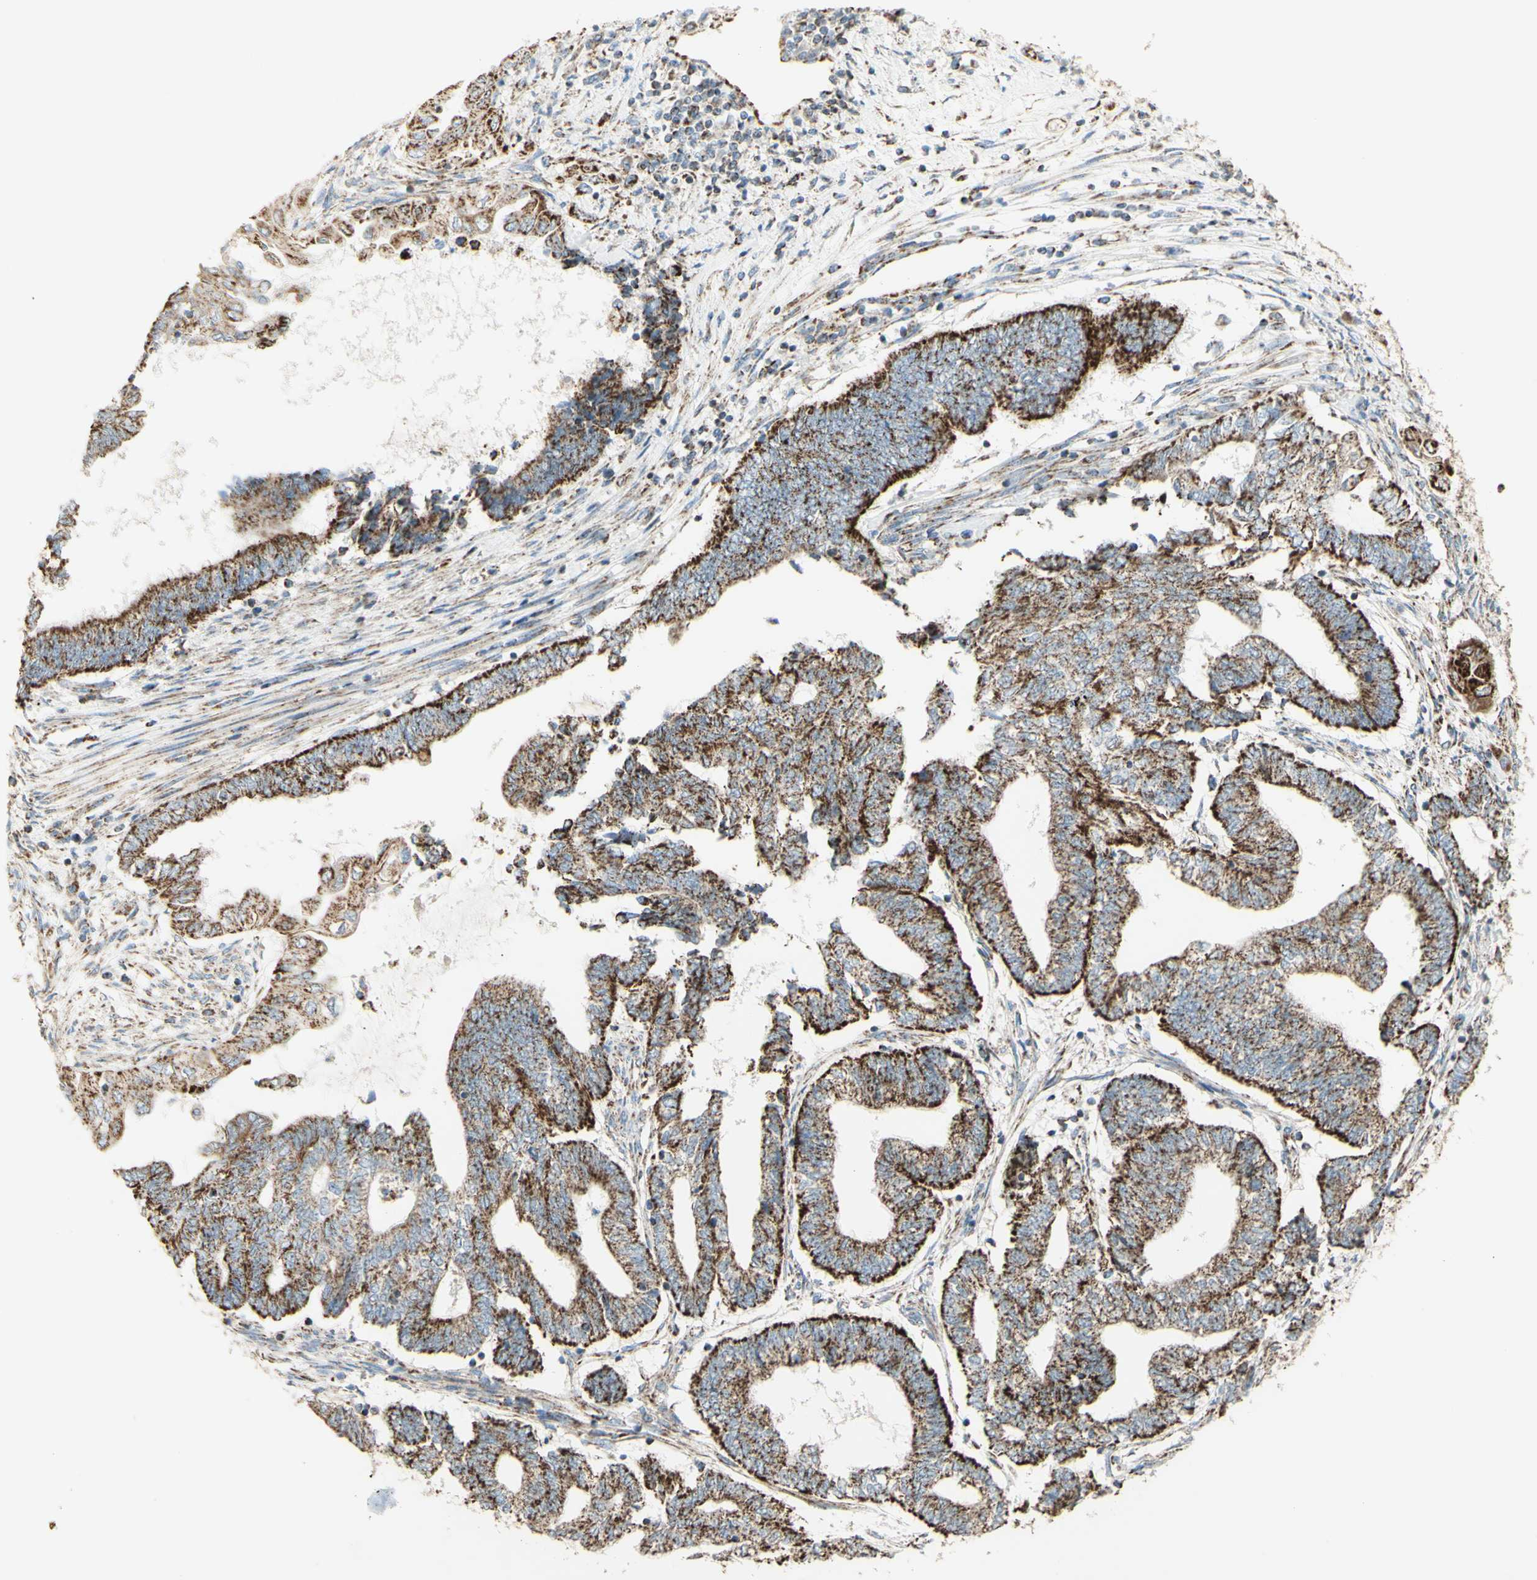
{"staining": {"intensity": "strong", "quantity": ">75%", "location": "cytoplasmic/membranous"}, "tissue": "endometrial cancer", "cell_type": "Tumor cells", "image_type": "cancer", "snomed": [{"axis": "morphology", "description": "Adenocarcinoma, NOS"}, {"axis": "topography", "description": "Uterus"}, {"axis": "topography", "description": "Endometrium"}], "caption": "Endometrial adenocarcinoma was stained to show a protein in brown. There is high levels of strong cytoplasmic/membranous expression in about >75% of tumor cells. (Brightfield microscopy of DAB IHC at high magnification).", "gene": "LETM1", "patient": {"sex": "female", "age": 70}}